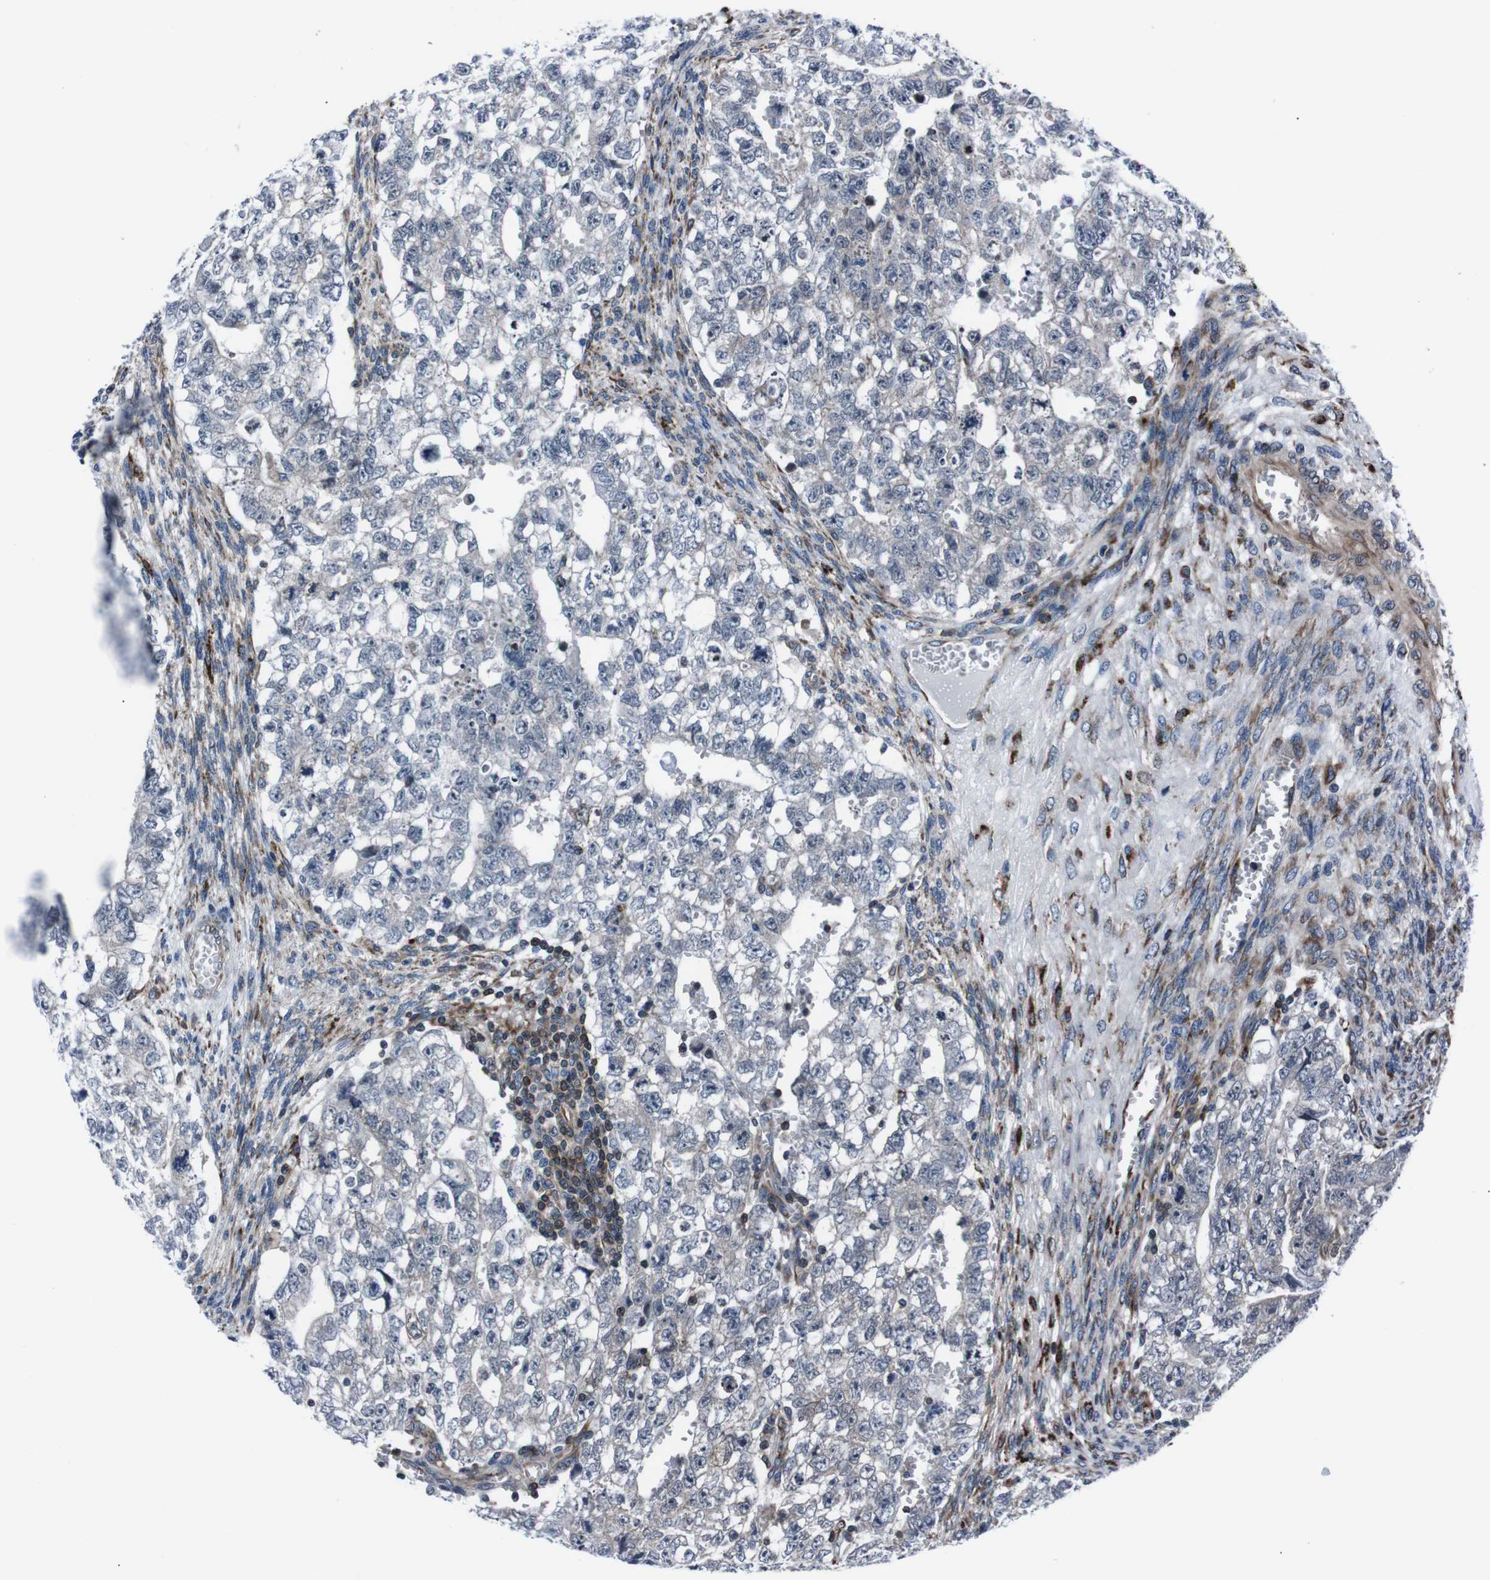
{"staining": {"intensity": "negative", "quantity": "none", "location": "none"}, "tissue": "testis cancer", "cell_type": "Tumor cells", "image_type": "cancer", "snomed": [{"axis": "morphology", "description": "Seminoma, NOS"}, {"axis": "morphology", "description": "Carcinoma, Embryonal, NOS"}, {"axis": "topography", "description": "Testis"}], "caption": "Immunohistochemical staining of testis embryonal carcinoma displays no significant positivity in tumor cells.", "gene": "EIF4A2", "patient": {"sex": "male", "age": 38}}